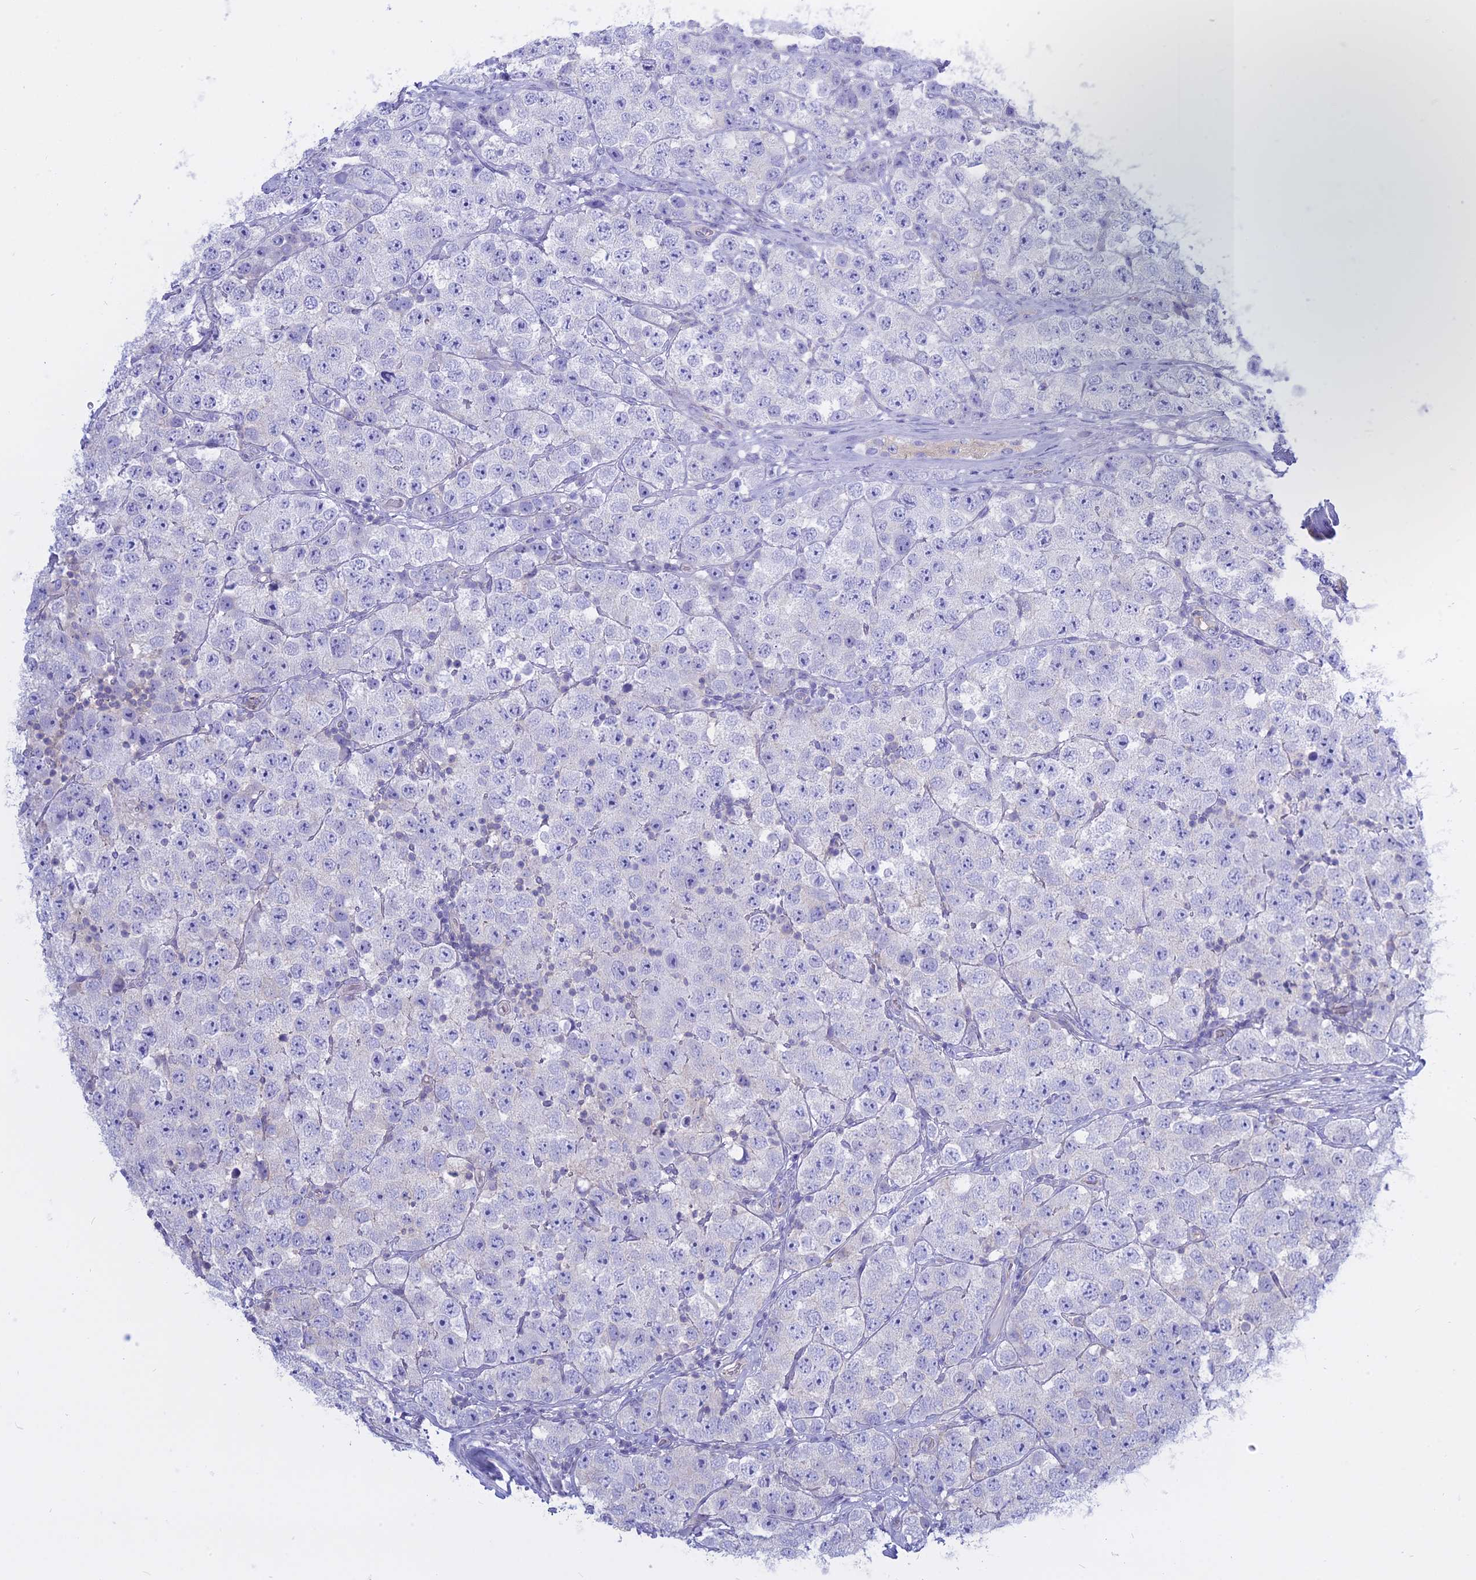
{"staining": {"intensity": "negative", "quantity": "none", "location": "none"}, "tissue": "testis cancer", "cell_type": "Tumor cells", "image_type": "cancer", "snomed": [{"axis": "morphology", "description": "Seminoma, NOS"}, {"axis": "topography", "description": "Testis"}], "caption": "Immunohistochemical staining of human seminoma (testis) displays no significant expression in tumor cells.", "gene": "AHCYL1", "patient": {"sex": "male", "age": 28}}